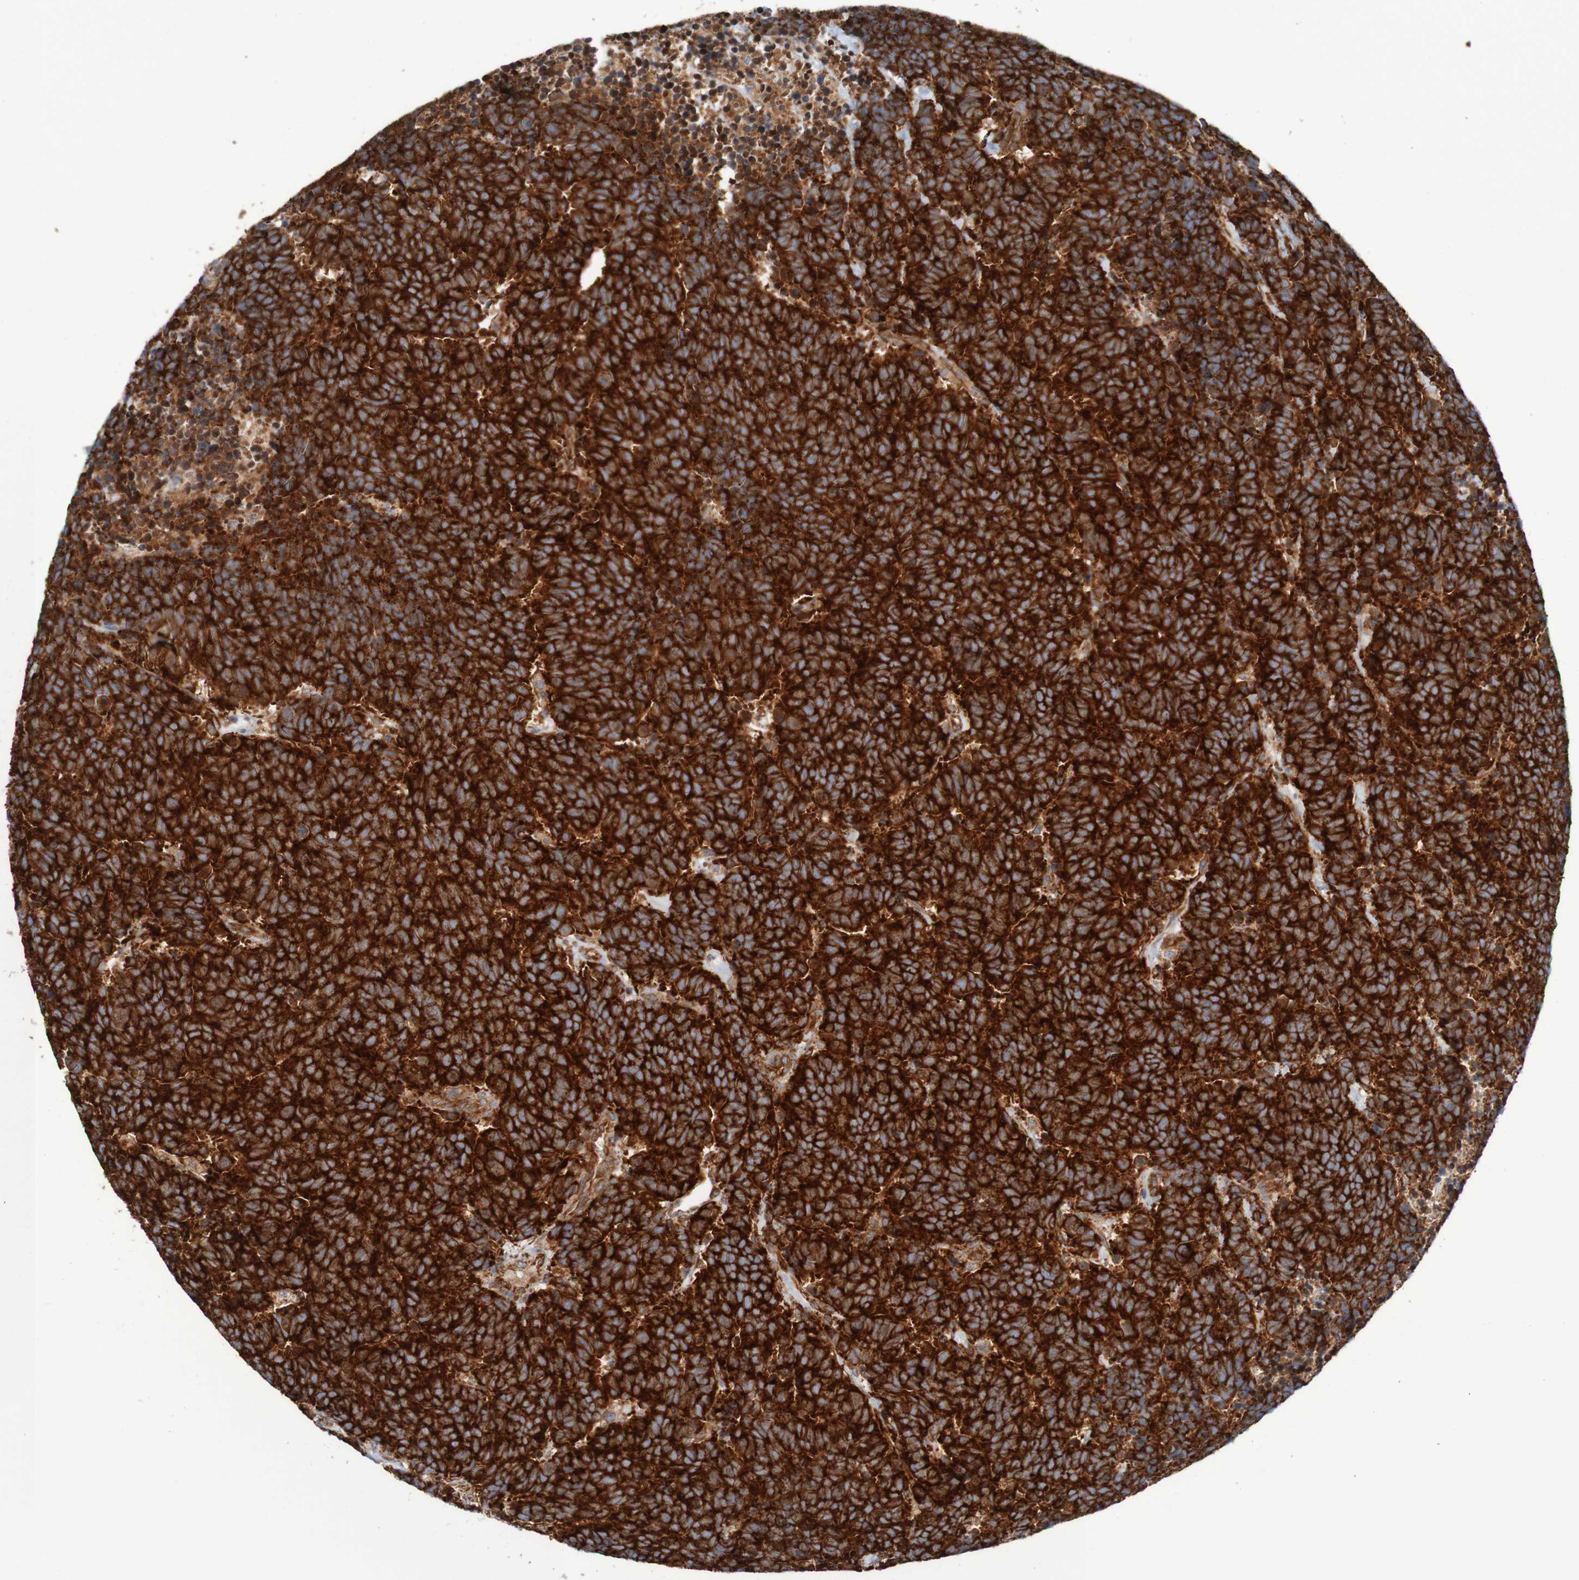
{"staining": {"intensity": "strong", "quantity": ">75%", "location": "cytoplasmic/membranous"}, "tissue": "carcinoid", "cell_type": "Tumor cells", "image_type": "cancer", "snomed": [{"axis": "morphology", "description": "Carcinoma, NOS"}, {"axis": "morphology", "description": "Carcinoid, malignant, NOS"}, {"axis": "topography", "description": "Urinary bladder"}], "caption": "A histopathology image of carcinoid stained for a protein reveals strong cytoplasmic/membranous brown staining in tumor cells. (DAB IHC, brown staining for protein, blue staining for nuclei).", "gene": "FXR2", "patient": {"sex": "male", "age": 57}}